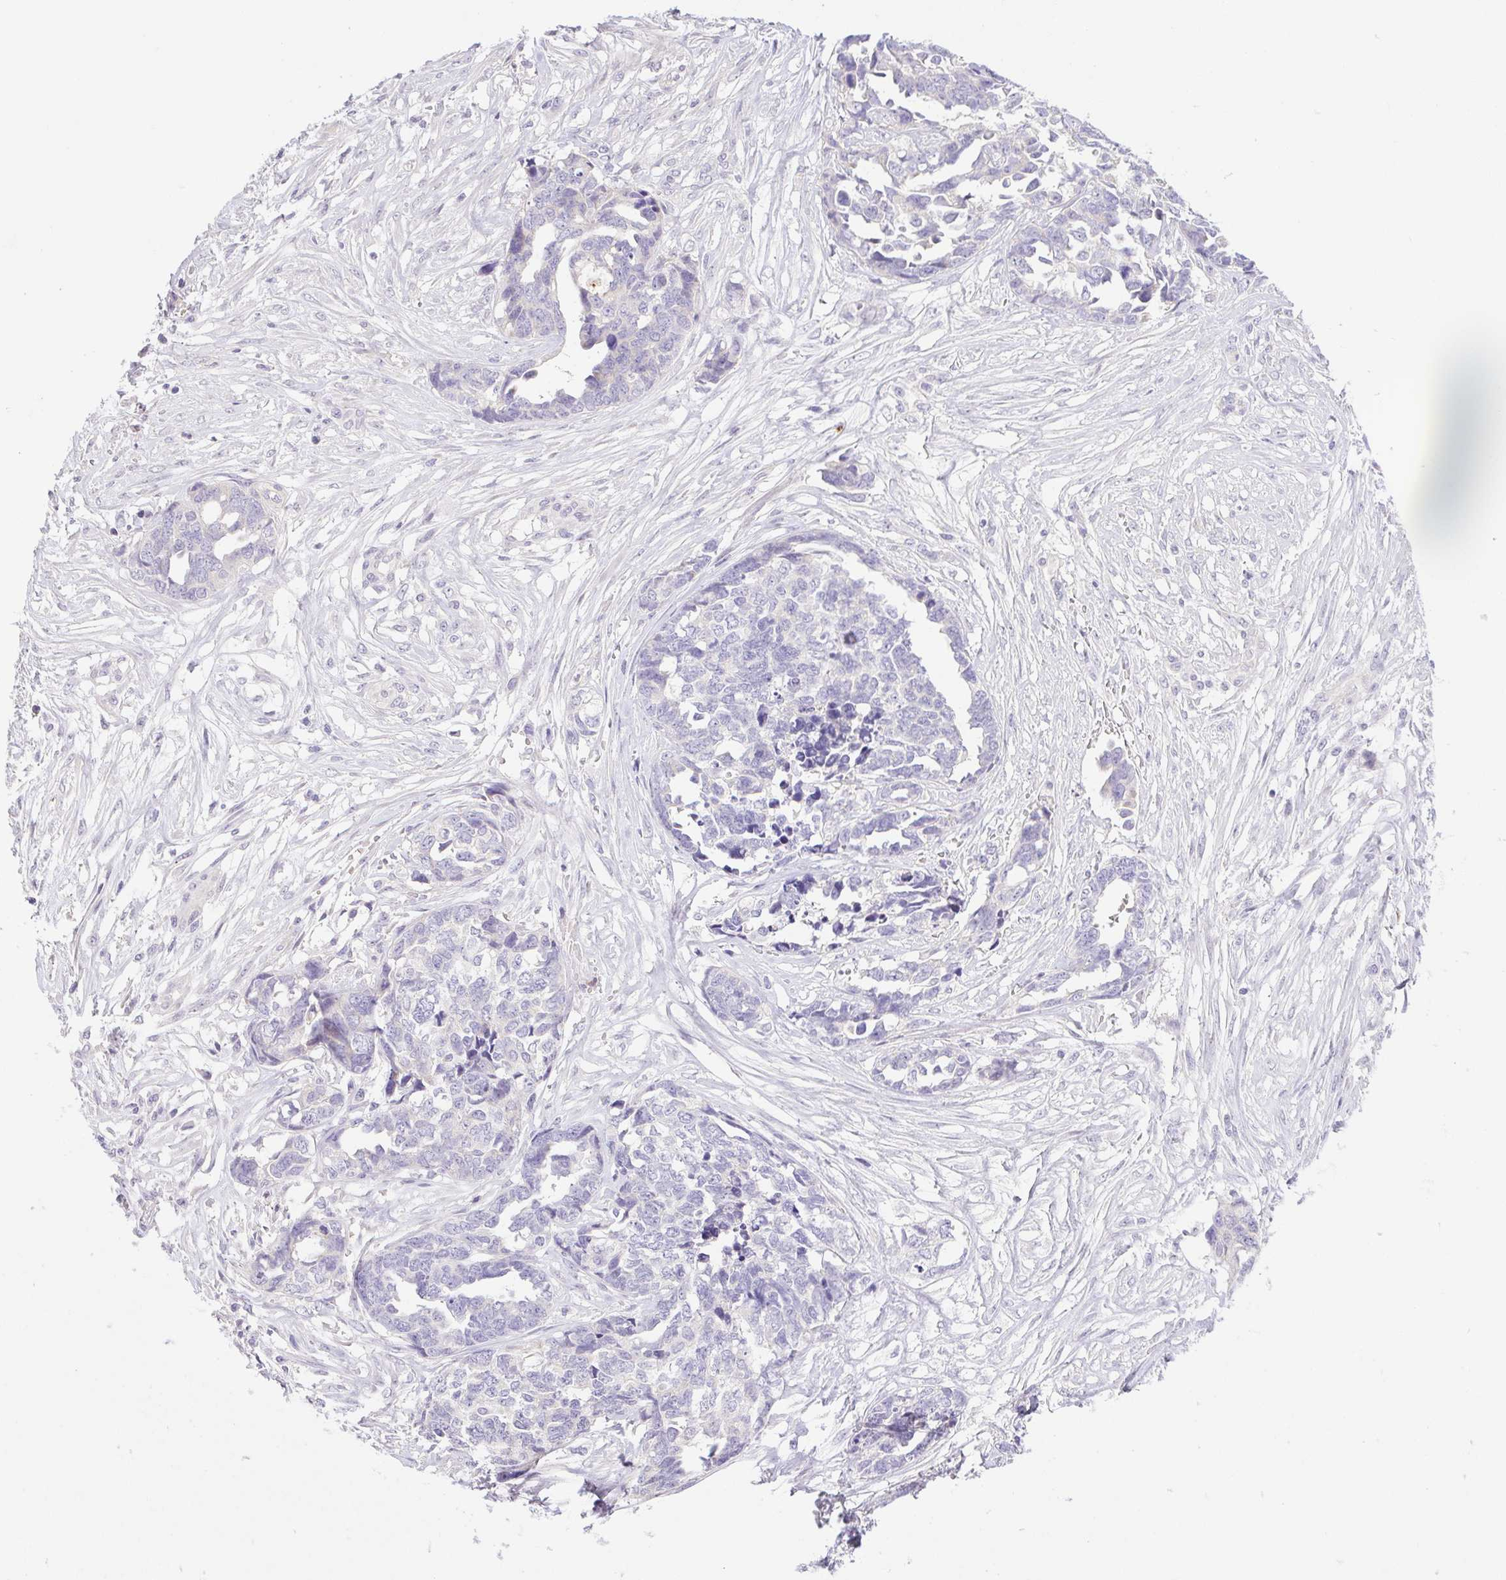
{"staining": {"intensity": "negative", "quantity": "none", "location": "none"}, "tissue": "ovarian cancer", "cell_type": "Tumor cells", "image_type": "cancer", "snomed": [{"axis": "morphology", "description": "Cystadenocarcinoma, serous, NOS"}, {"axis": "topography", "description": "Ovary"}], "caption": "The photomicrograph shows no staining of tumor cells in serous cystadenocarcinoma (ovarian).", "gene": "FAM177B", "patient": {"sex": "female", "age": 69}}